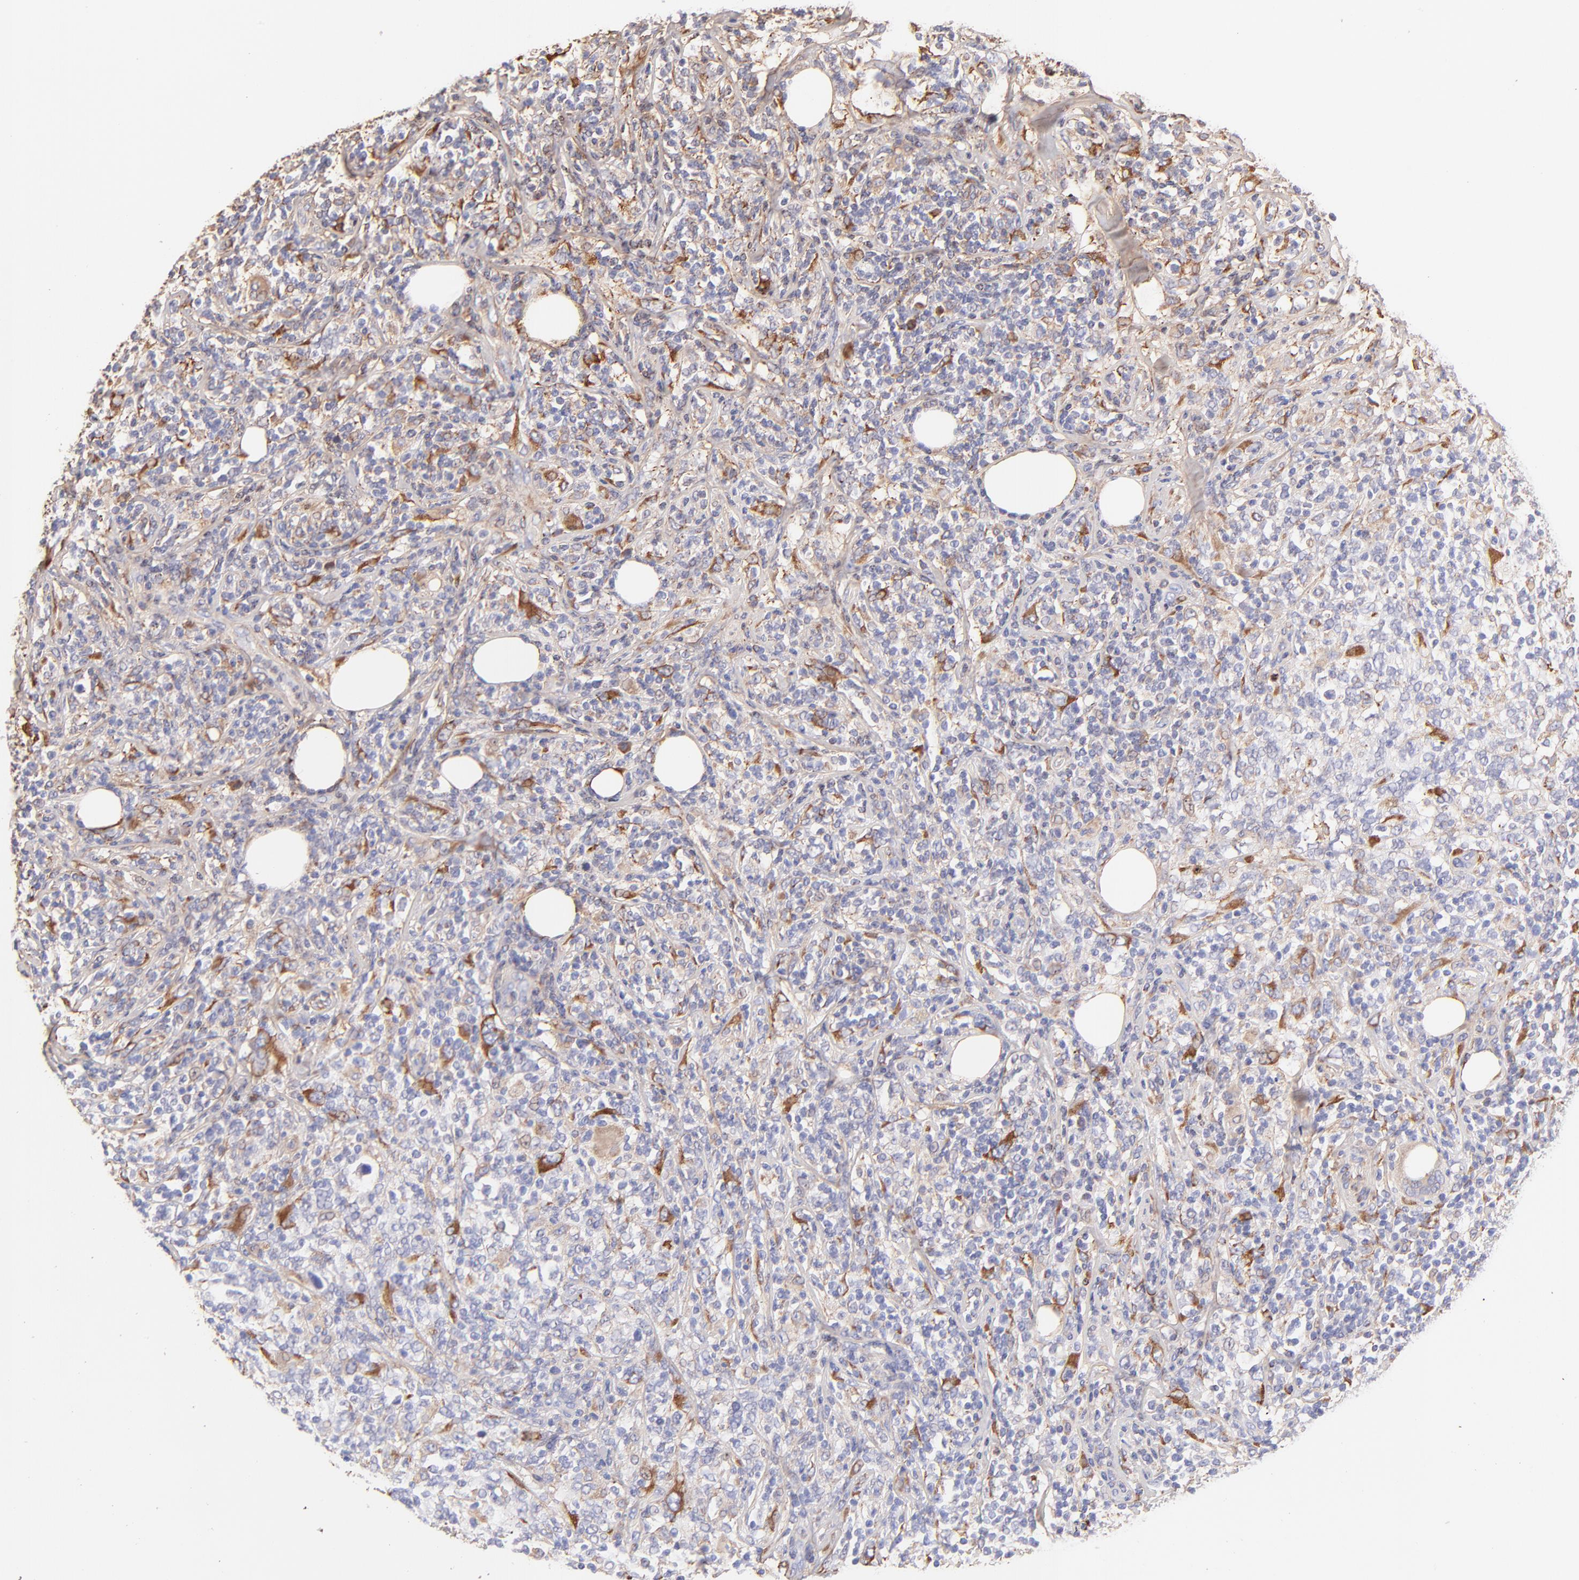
{"staining": {"intensity": "weak", "quantity": ">75%", "location": "cytoplasmic/membranous"}, "tissue": "lymphoma", "cell_type": "Tumor cells", "image_type": "cancer", "snomed": [{"axis": "morphology", "description": "Malignant lymphoma, non-Hodgkin's type, High grade"}, {"axis": "topography", "description": "Lymph node"}], "caption": "This is a histology image of immunohistochemistry (IHC) staining of malignant lymphoma, non-Hodgkin's type (high-grade), which shows weak expression in the cytoplasmic/membranous of tumor cells.", "gene": "BGN", "patient": {"sex": "female", "age": 84}}